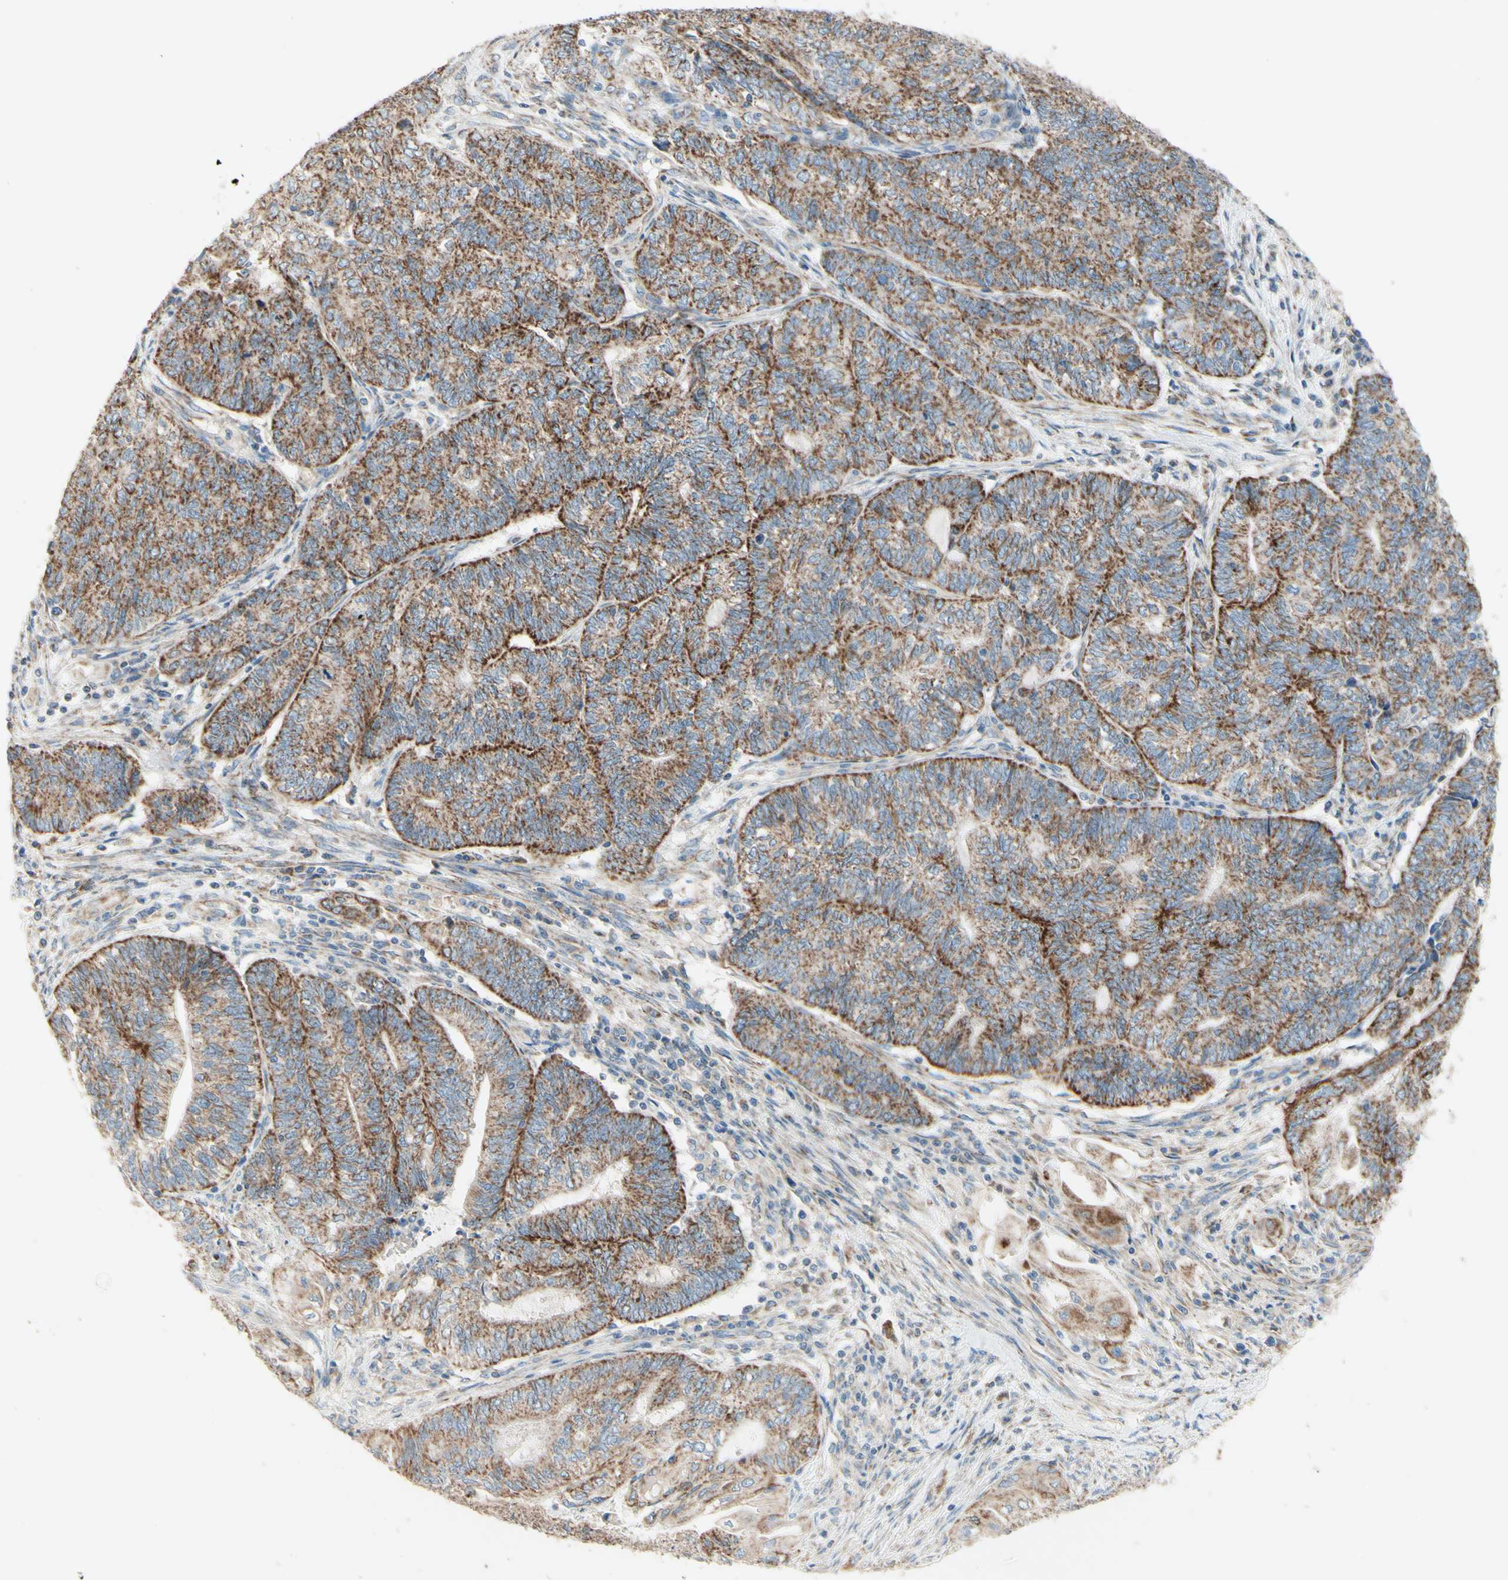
{"staining": {"intensity": "moderate", "quantity": ">75%", "location": "cytoplasmic/membranous"}, "tissue": "endometrial cancer", "cell_type": "Tumor cells", "image_type": "cancer", "snomed": [{"axis": "morphology", "description": "Adenocarcinoma, NOS"}, {"axis": "topography", "description": "Uterus"}, {"axis": "topography", "description": "Endometrium"}], "caption": "Protein staining of endometrial cancer tissue displays moderate cytoplasmic/membranous positivity in approximately >75% of tumor cells.", "gene": "ARMC10", "patient": {"sex": "female", "age": 70}}